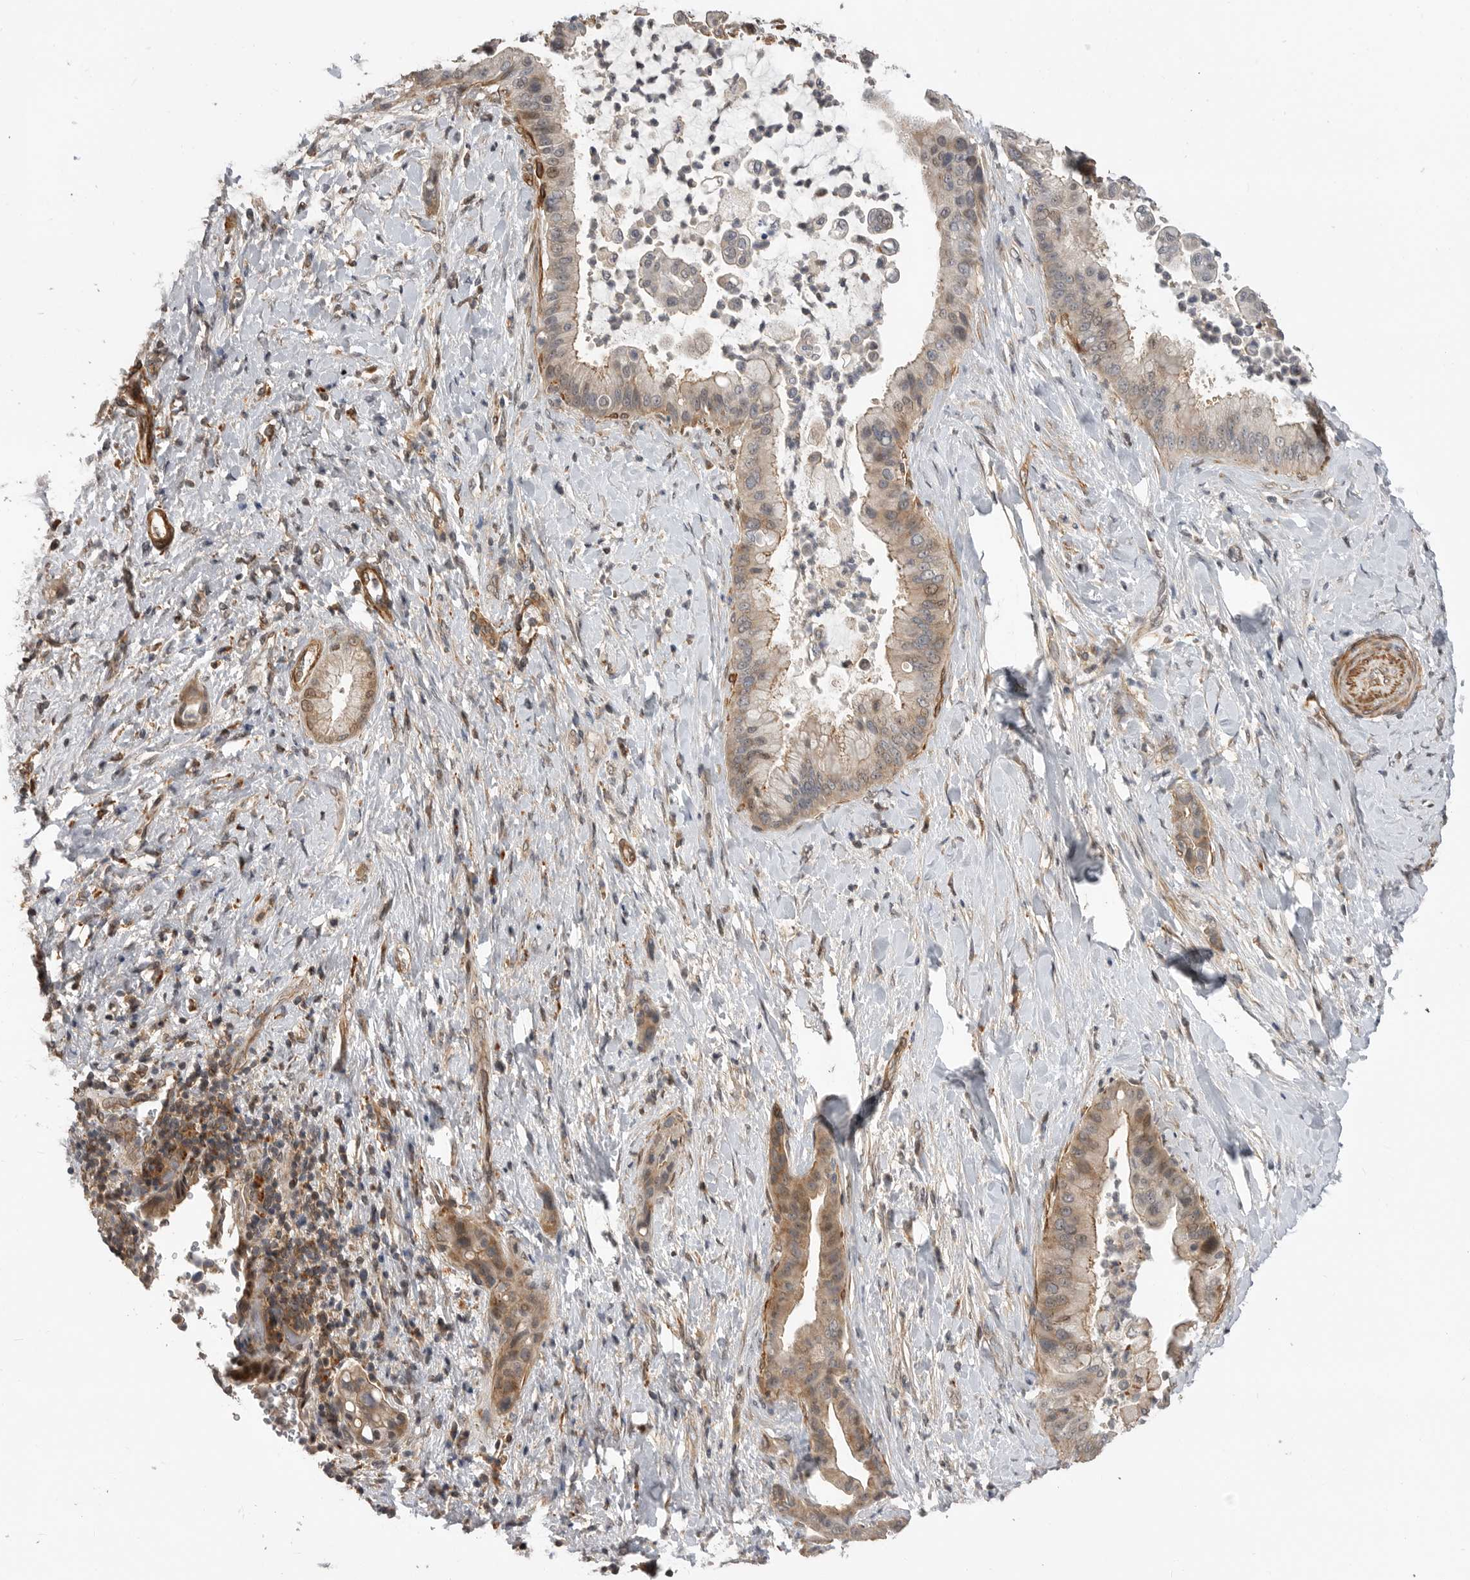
{"staining": {"intensity": "weak", "quantity": "25%-75%", "location": "cytoplasmic/membranous"}, "tissue": "liver cancer", "cell_type": "Tumor cells", "image_type": "cancer", "snomed": [{"axis": "morphology", "description": "Cholangiocarcinoma"}, {"axis": "topography", "description": "Liver"}], "caption": "Protein expression analysis of human cholangiocarcinoma (liver) reveals weak cytoplasmic/membranous expression in approximately 25%-75% of tumor cells. (DAB = brown stain, brightfield microscopy at high magnification).", "gene": "TRIM56", "patient": {"sex": "female", "age": 54}}